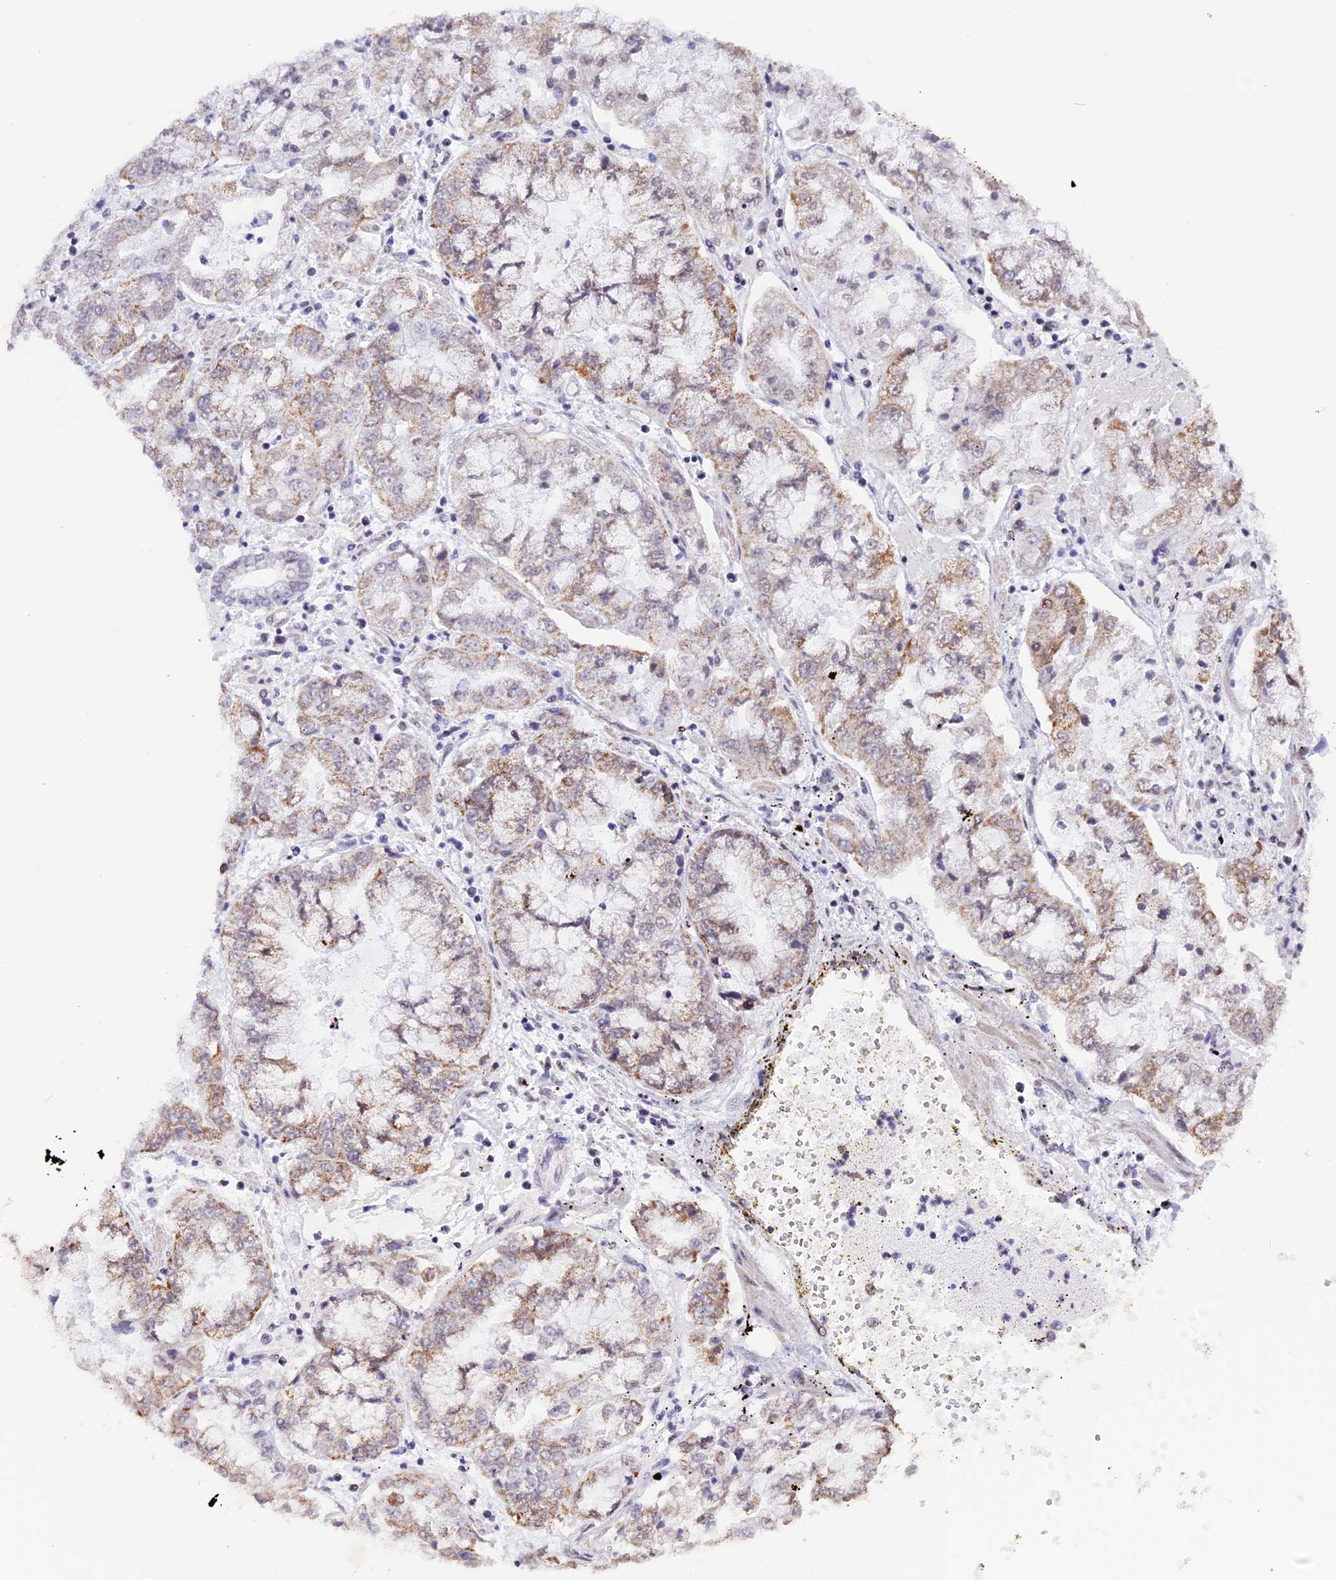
{"staining": {"intensity": "weak", "quantity": "25%-75%", "location": "cytoplasmic/membranous"}, "tissue": "stomach cancer", "cell_type": "Tumor cells", "image_type": "cancer", "snomed": [{"axis": "morphology", "description": "Adenocarcinoma, NOS"}, {"axis": "topography", "description": "Stomach"}], "caption": "Protein expression by immunohistochemistry displays weak cytoplasmic/membranous positivity in approximately 25%-75% of tumor cells in stomach adenocarcinoma. (IHC, brightfield microscopy, high magnification).", "gene": "TFAM", "patient": {"sex": "male", "age": 76}}